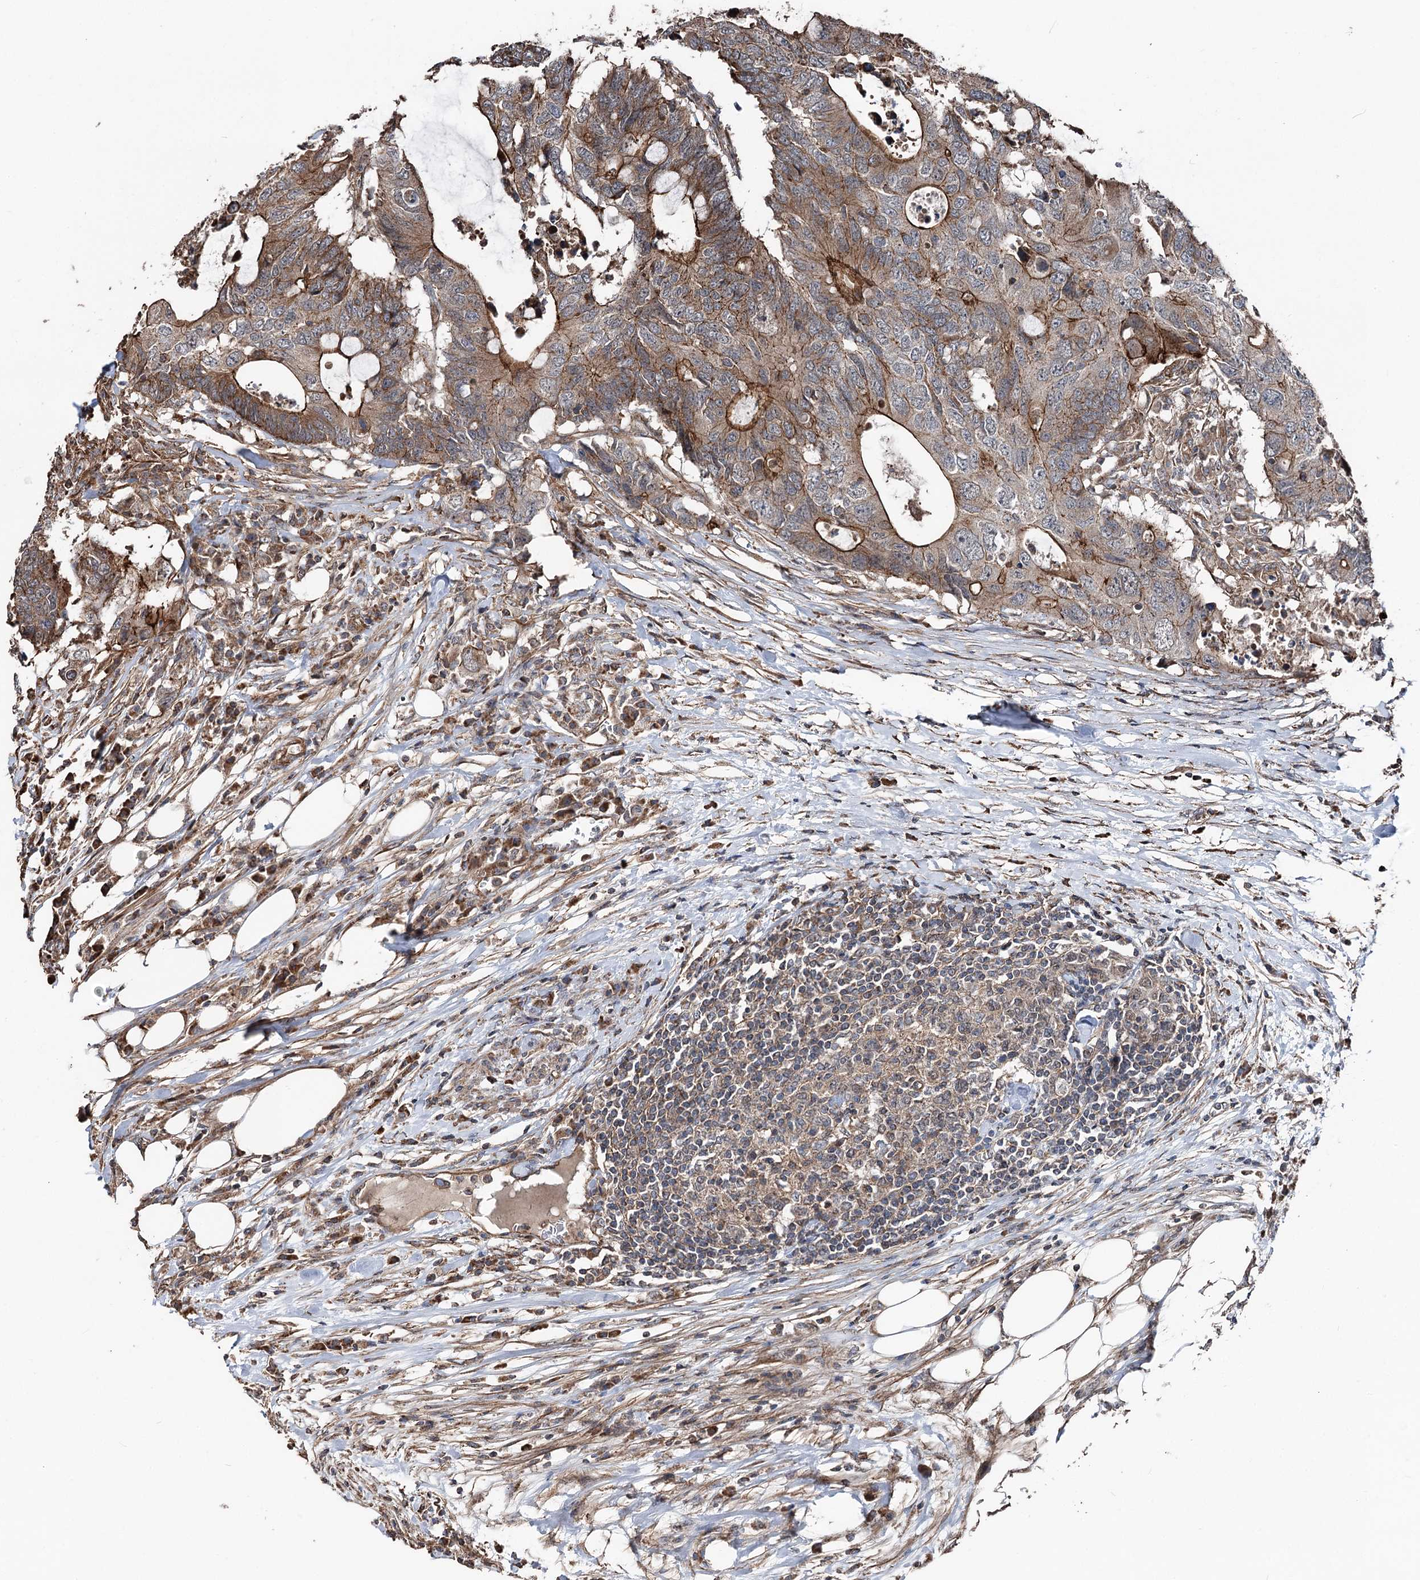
{"staining": {"intensity": "moderate", "quantity": ">75%", "location": "cytoplasmic/membranous"}, "tissue": "colorectal cancer", "cell_type": "Tumor cells", "image_type": "cancer", "snomed": [{"axis": "morphology", "description": "Adenocarcinoma, NOS"}, {"axis": "topography", "description": "Colon"}], "caption": "Immunohistochemistry (IHC) photomicrograph of human colorectal adenocarcinoma stained for a protein (brown), which exhibits medium levels of moderate cytoplasmic/membranous positivity in about >75% of tumor cells.", "gene": "ITFG2", "patient": {"sex": "male", "age": 71}}